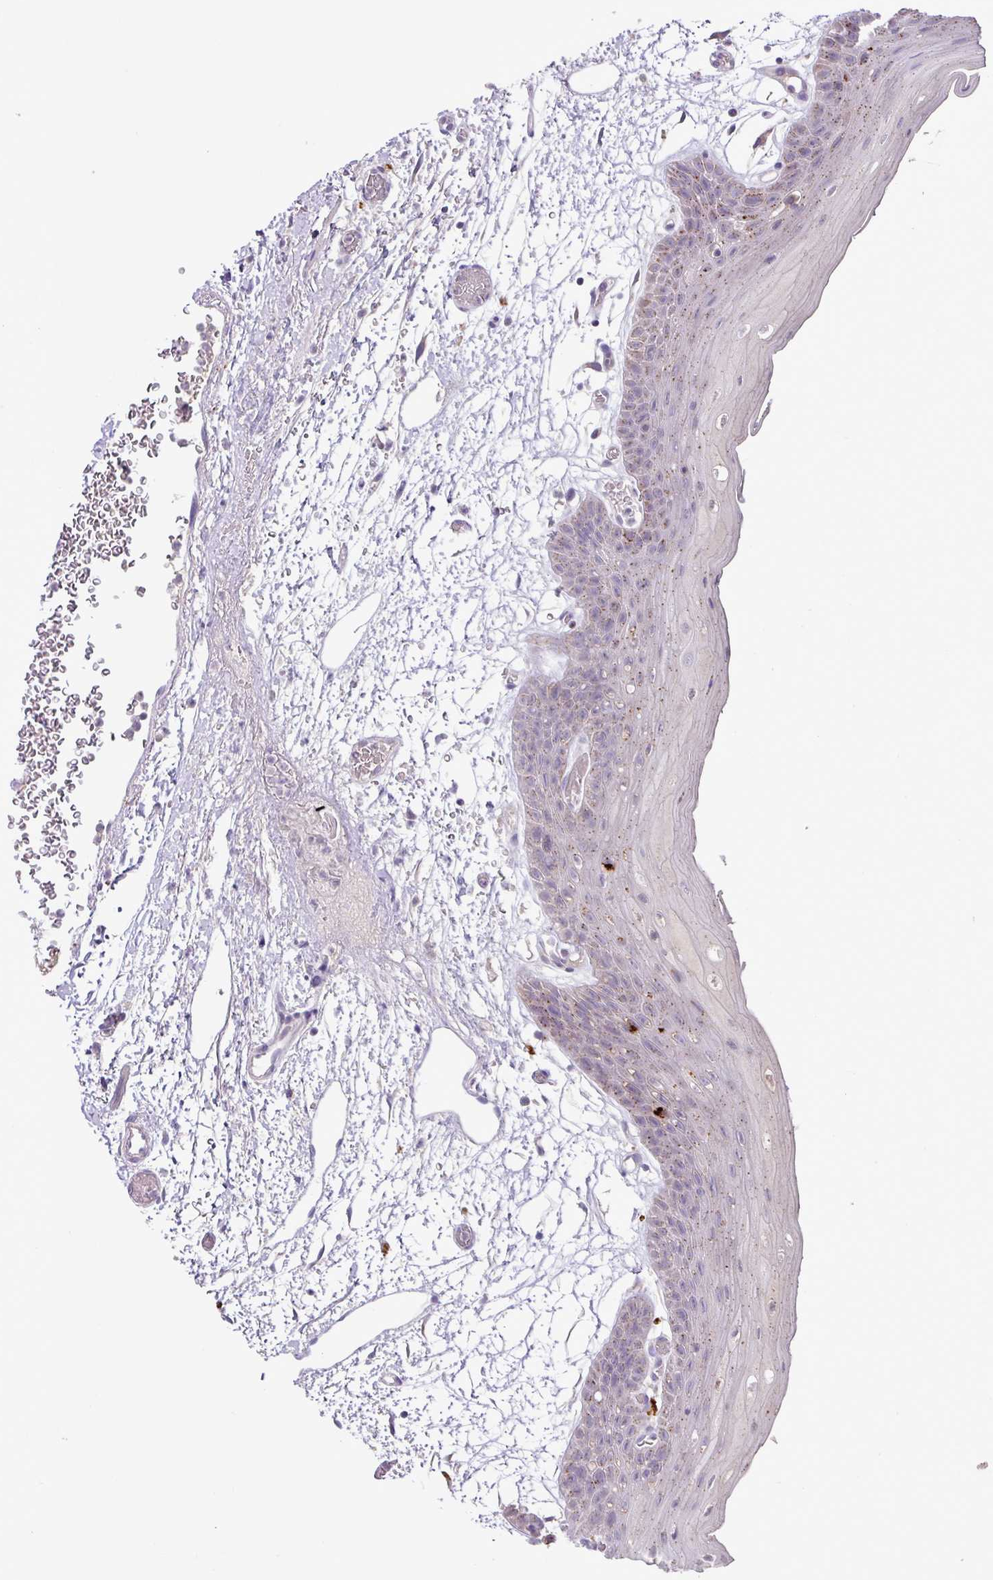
{"staining": {"intensity": "weak", "quantity": "25%-75%", "location": "cytoplasmic/membranous"}, "tissue": "oral mucosa", "cell_type": "Squamous epithelial cells", "image_type": "normal", "snomed": [{"axis": "morphology", "description": "Normal tissue, NOS"}, {"axis": "topography", "description": "Oral tissue"}, {"axis": "topography", "description": "Tounge, NOS"}], "caption": "Squamous epithelial cells reveal low levels of weak cytoplasmic/membranous expression in approximately 25%-75% of cells in benign oral mucosa. (DAB IHC with brightfield microscopy, high magnification).", "gene": "PLEKHH3", "patient": {"sex": "female", "age": 59}}